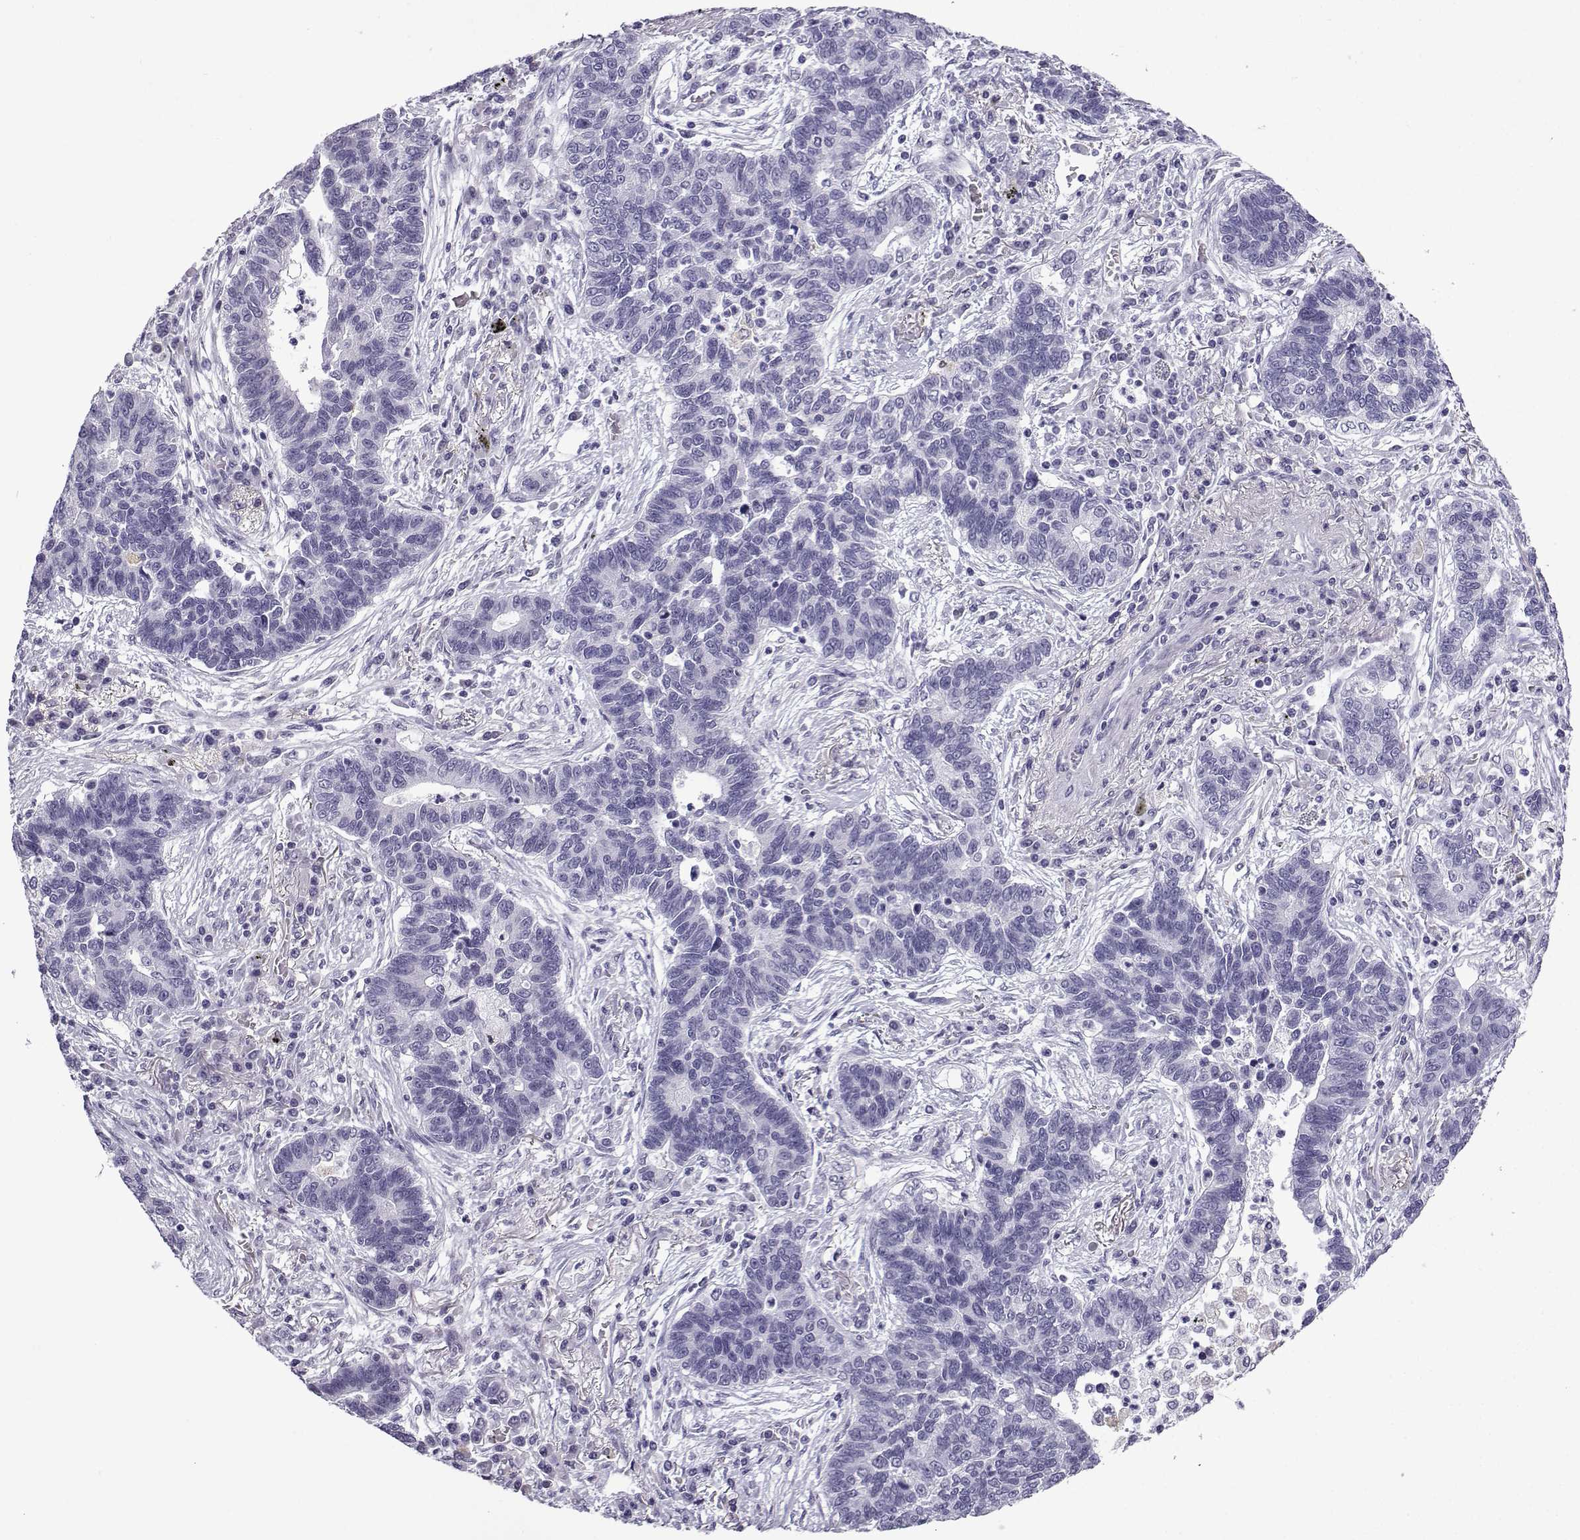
{"staining": {"intensity": "negative", "quantity": "none", "location": "none"}, "tissue": "lung cancer", "cell_type": "Tumor cells", "image_type": "cancer", "snomed": [{"axis": "morphology", "description": "Adenocarcinoma, NOS"}, {"axis": "topography", "description": "Lung"}], "caption": "DAB immunohistochemical staining of lung cancer demonstrates no significant staining in tumor cells.", "gene": "MRGBP", "patient": {"sex": "female", "age": 57}}